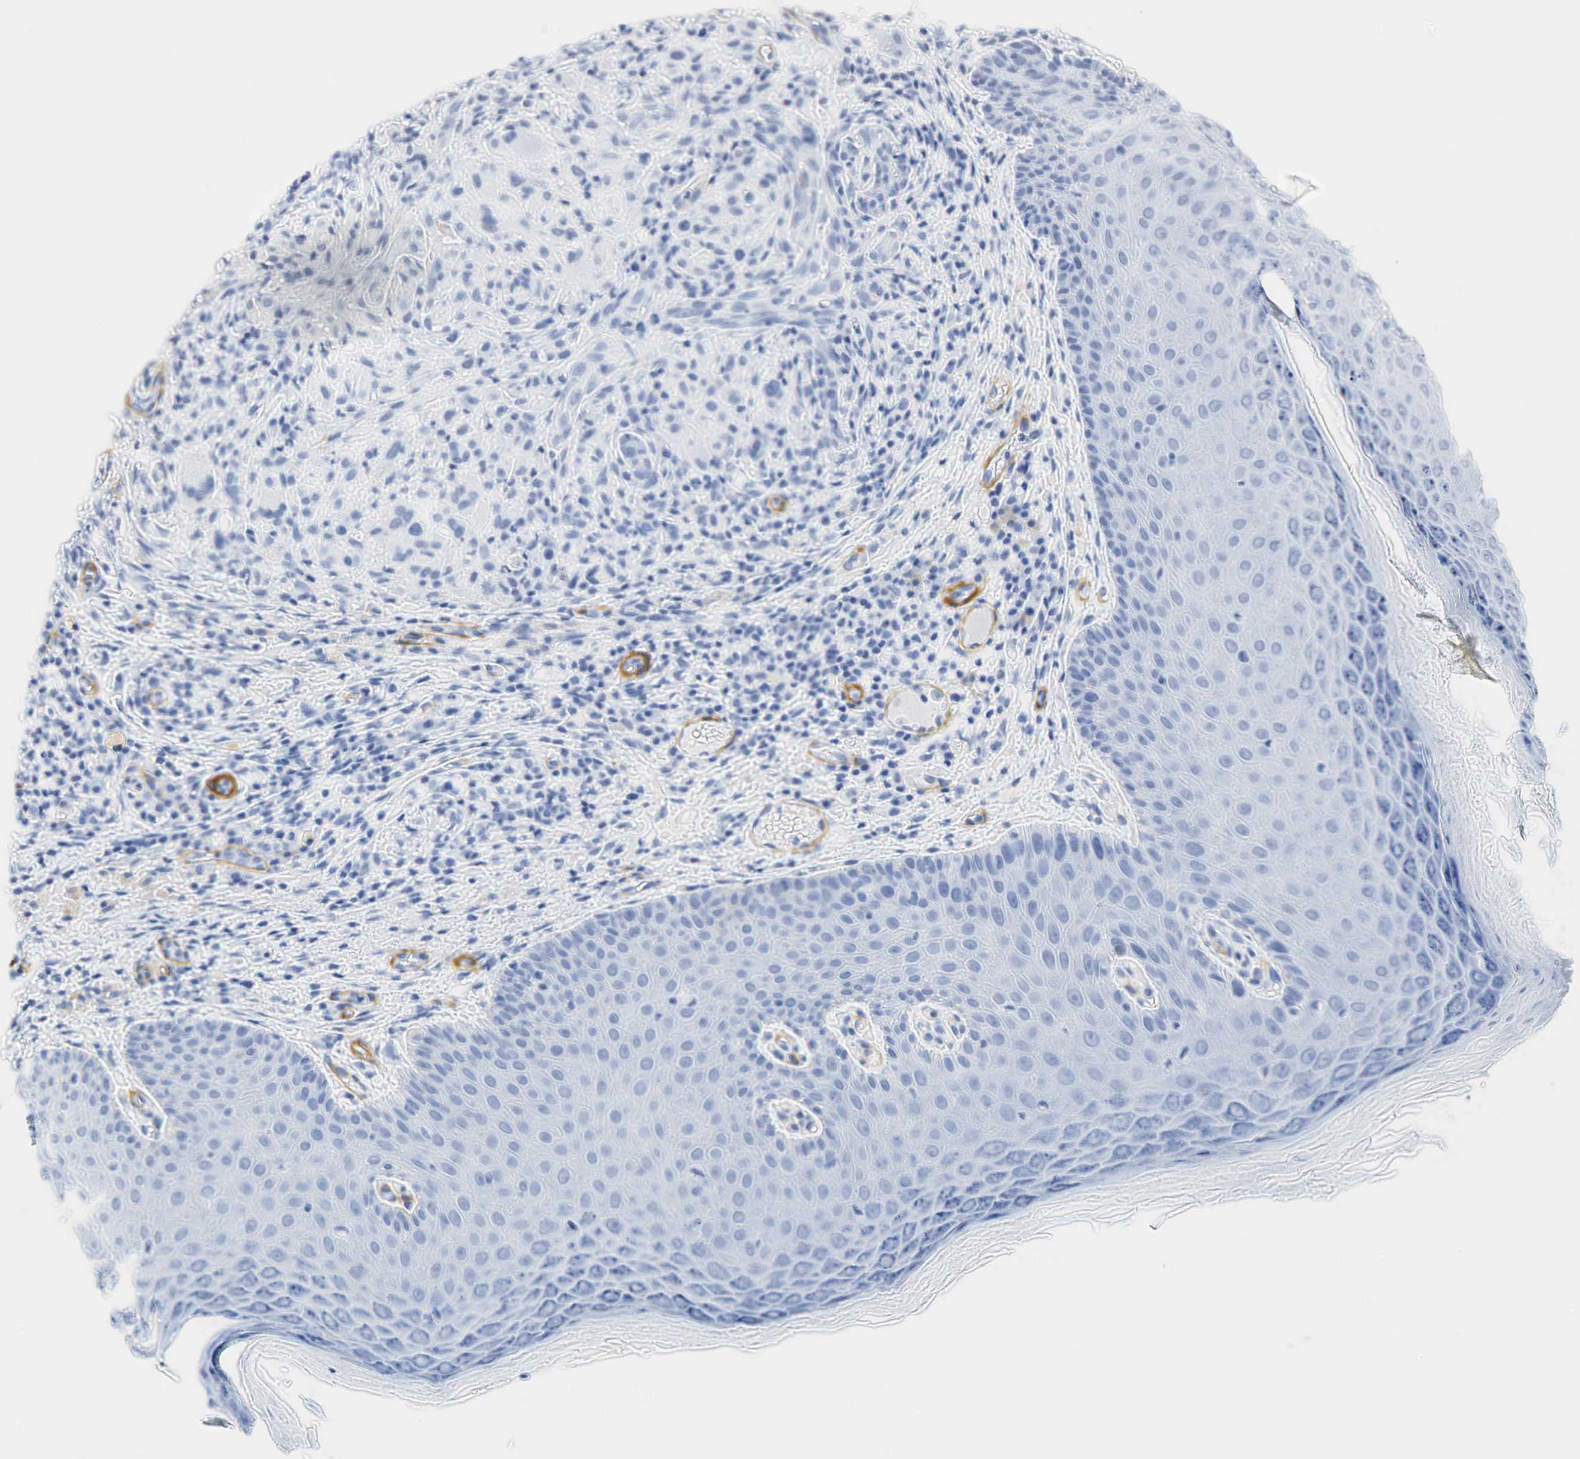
{"staining": {"intensity": "negative", "quantity": "none", "location": "none"}, "tissue": "skin cancer", "cell_type": "Tumor cells", "image_type": "cancer", "snomed": [{"axis": "morphology", "description": "Normal tissue, NOS"}, {"axis": "morphology", "description": "Basal cell carcinoma"}, {"axis": "topography", "description": "Skin"}], "caption": "High magnification brightfield microscopy of skin basal cell carcinoma stained with DAB (brown) and counterstained with hematoxylin (blue): tumor cells show no significant staining.", "gene": "ACTA1", "patient": {"sex": "male", "age": 74}}